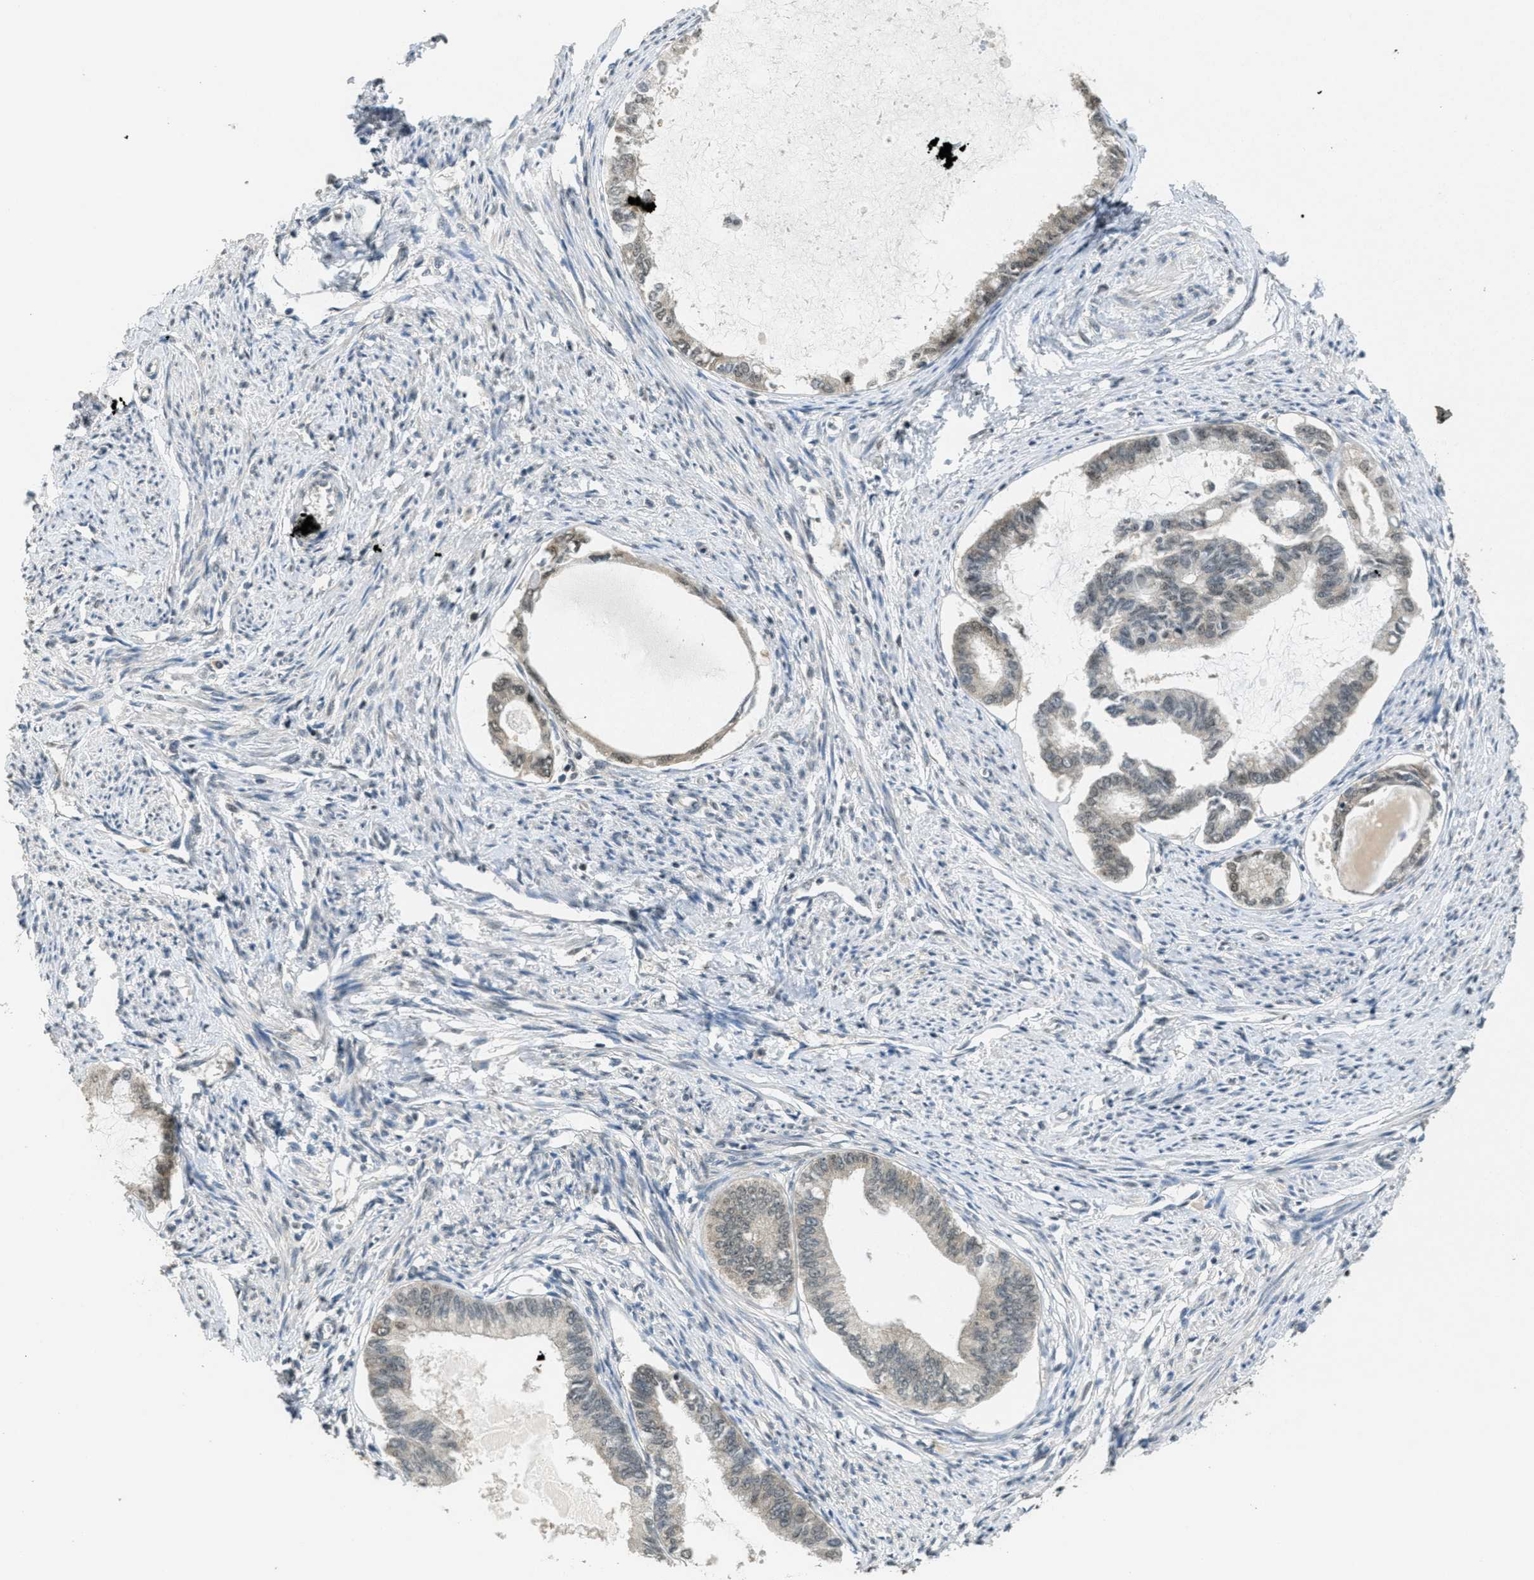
{"staining": {"intensity": "moderate", "quantity": "<25%", "location": "nuclear"}, "tissue": "endometrial cancer", "cell_type": "Tumor cells", "image_type": "cancer", "snomed": [{"axis": "morphology", "description": "Adenocarcinoma, NOS"}, {"axis": "topography", "description": "Endometrium"}], "caption": "An image of human endometrial cancer stained for a protein shows moderate nuclear brown staining in tumor cells.", "gene": "DNAJB1", "patient": {"sex": "female", "age": 86}}